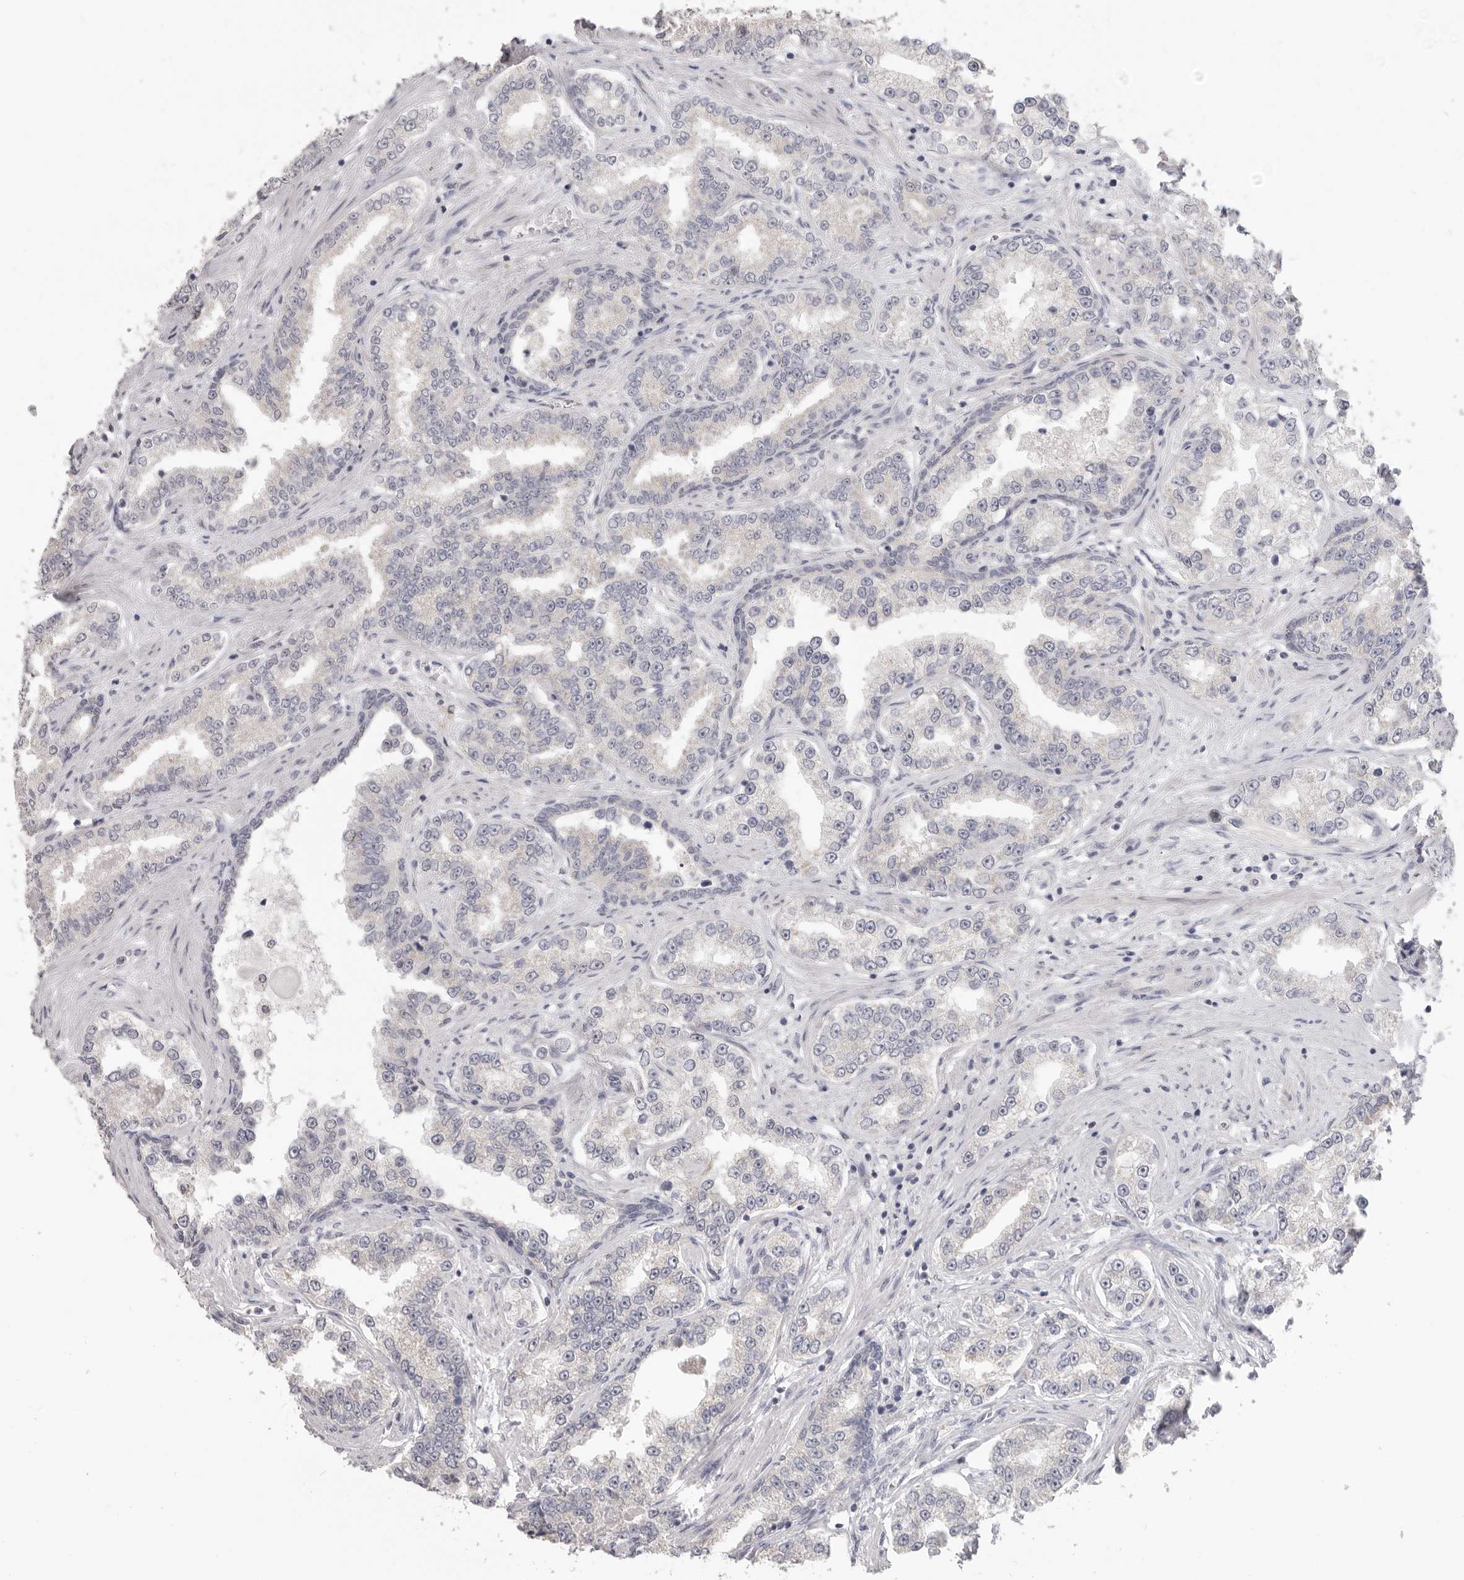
{"staining": {"intensity": "negative", "quantity": "none", "location": "none"}, "tissue": "prostate cancer", "cell_type": "Tumor cells", "image_type": "cancer", "snomed": [{"axis": "morphology", "description": "Normal tissue, NOS"}, {"axis": "morphology", "description": "Adenocarcinoma, High grade"}, {"axis": "topography", "description": "Prostate"}], "caption": "Immunohistochemical staining of prostate adenocarcinoma (high-grade) demonstrates no significant staining in tumor cells. (DAB IHC visualized using brightfield microscopy, high magnification).", "gene": "XIRP1", "patient": {"sex": "male", "age": 83}}